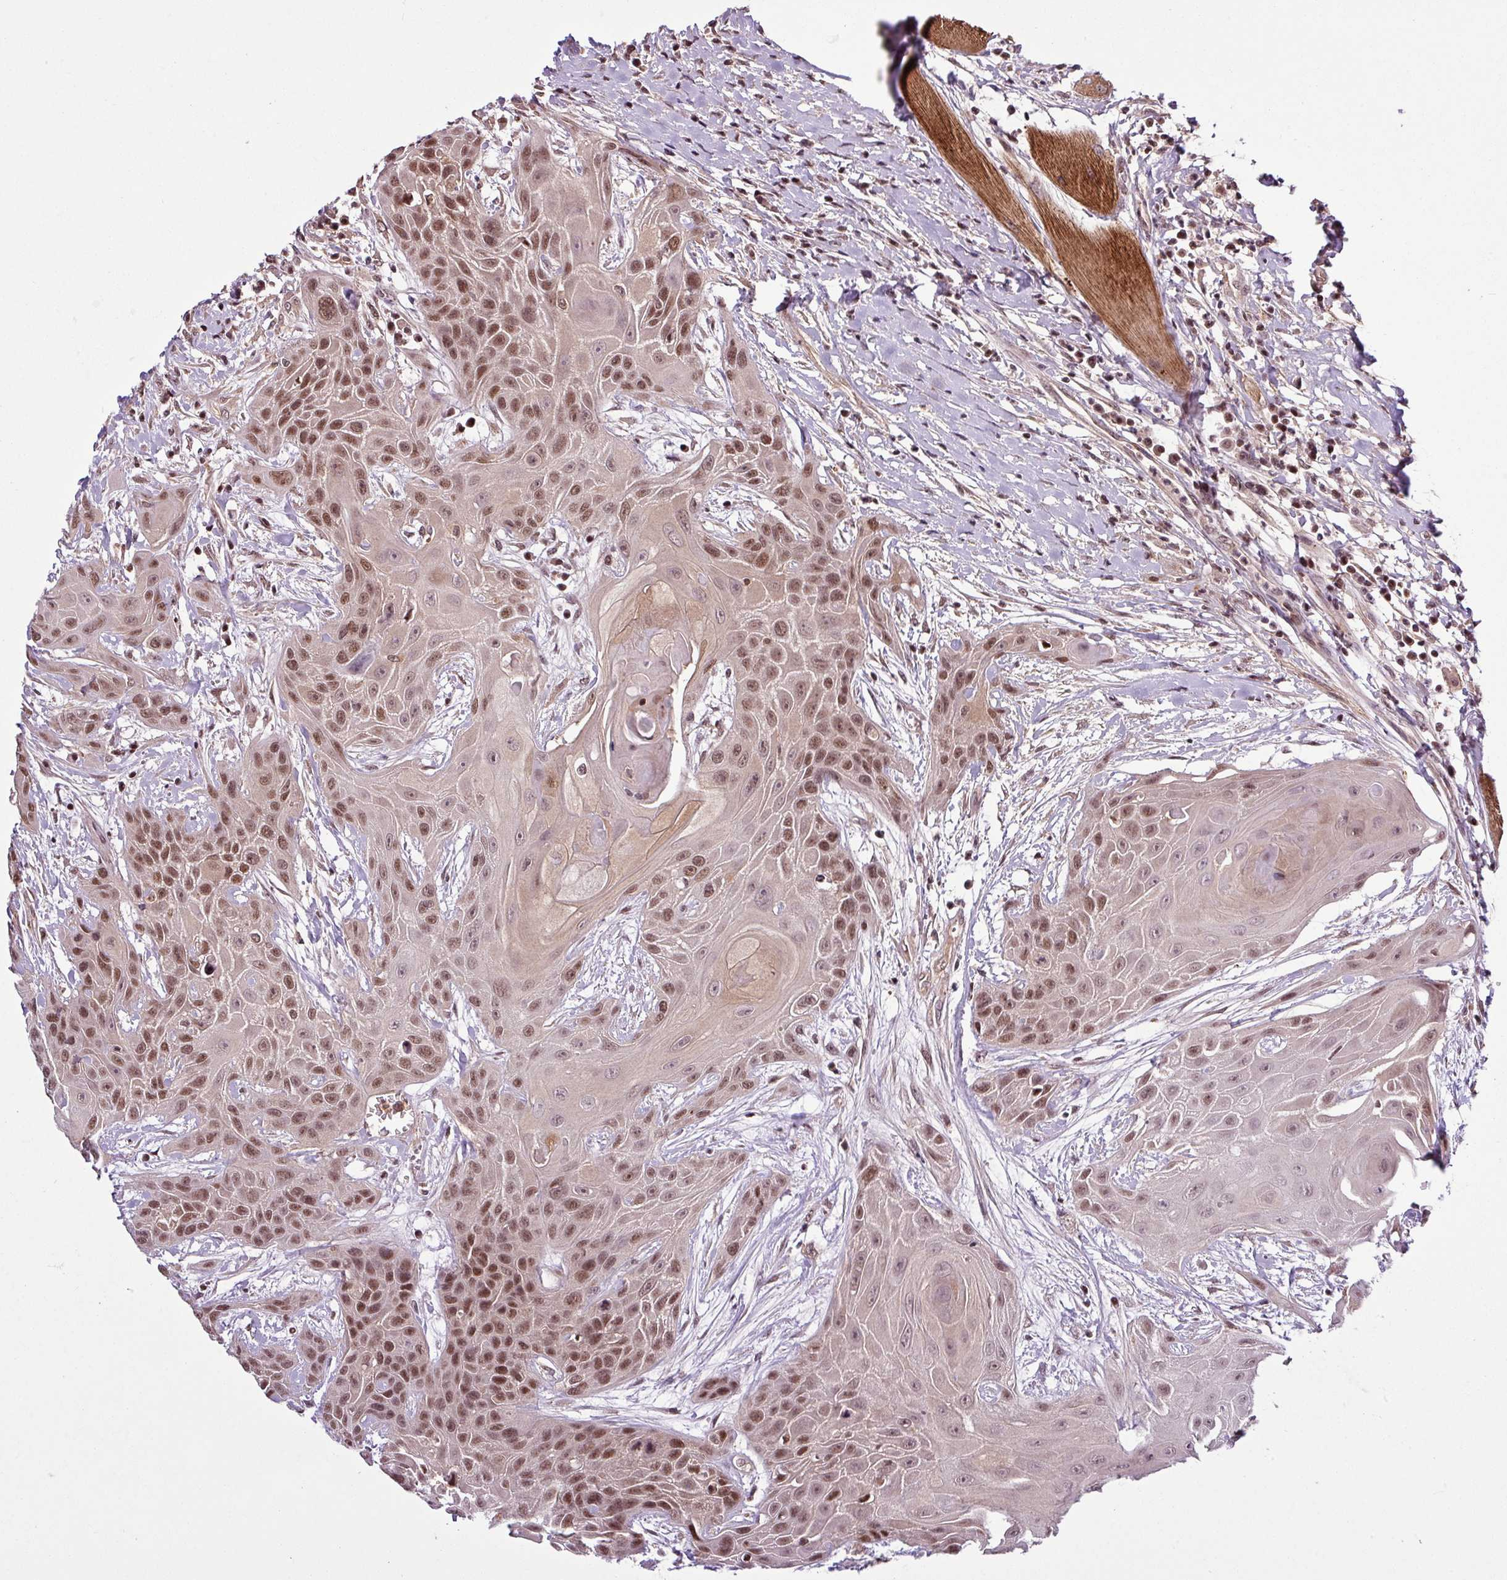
{"staining": {"intensity": "moderate", "quantity": ">75%", "location": "nuclear"}, "tissue": "head and neck cancer", "cell_type": "Tumor cells", "image_type": "cancer", "snomed": [{"axis": "morphology", "description": "Squamous cell carcinoma, NOS"}, {"axis": "topography", "description": "Head-Neck"}], "caption": "Head and neck squamous cell carcinoma stained with a protein marker demonstrates moderate staining in tumor cells.", "gene": "ITPKC", "patient": {"sex": "female", "age": 73}}